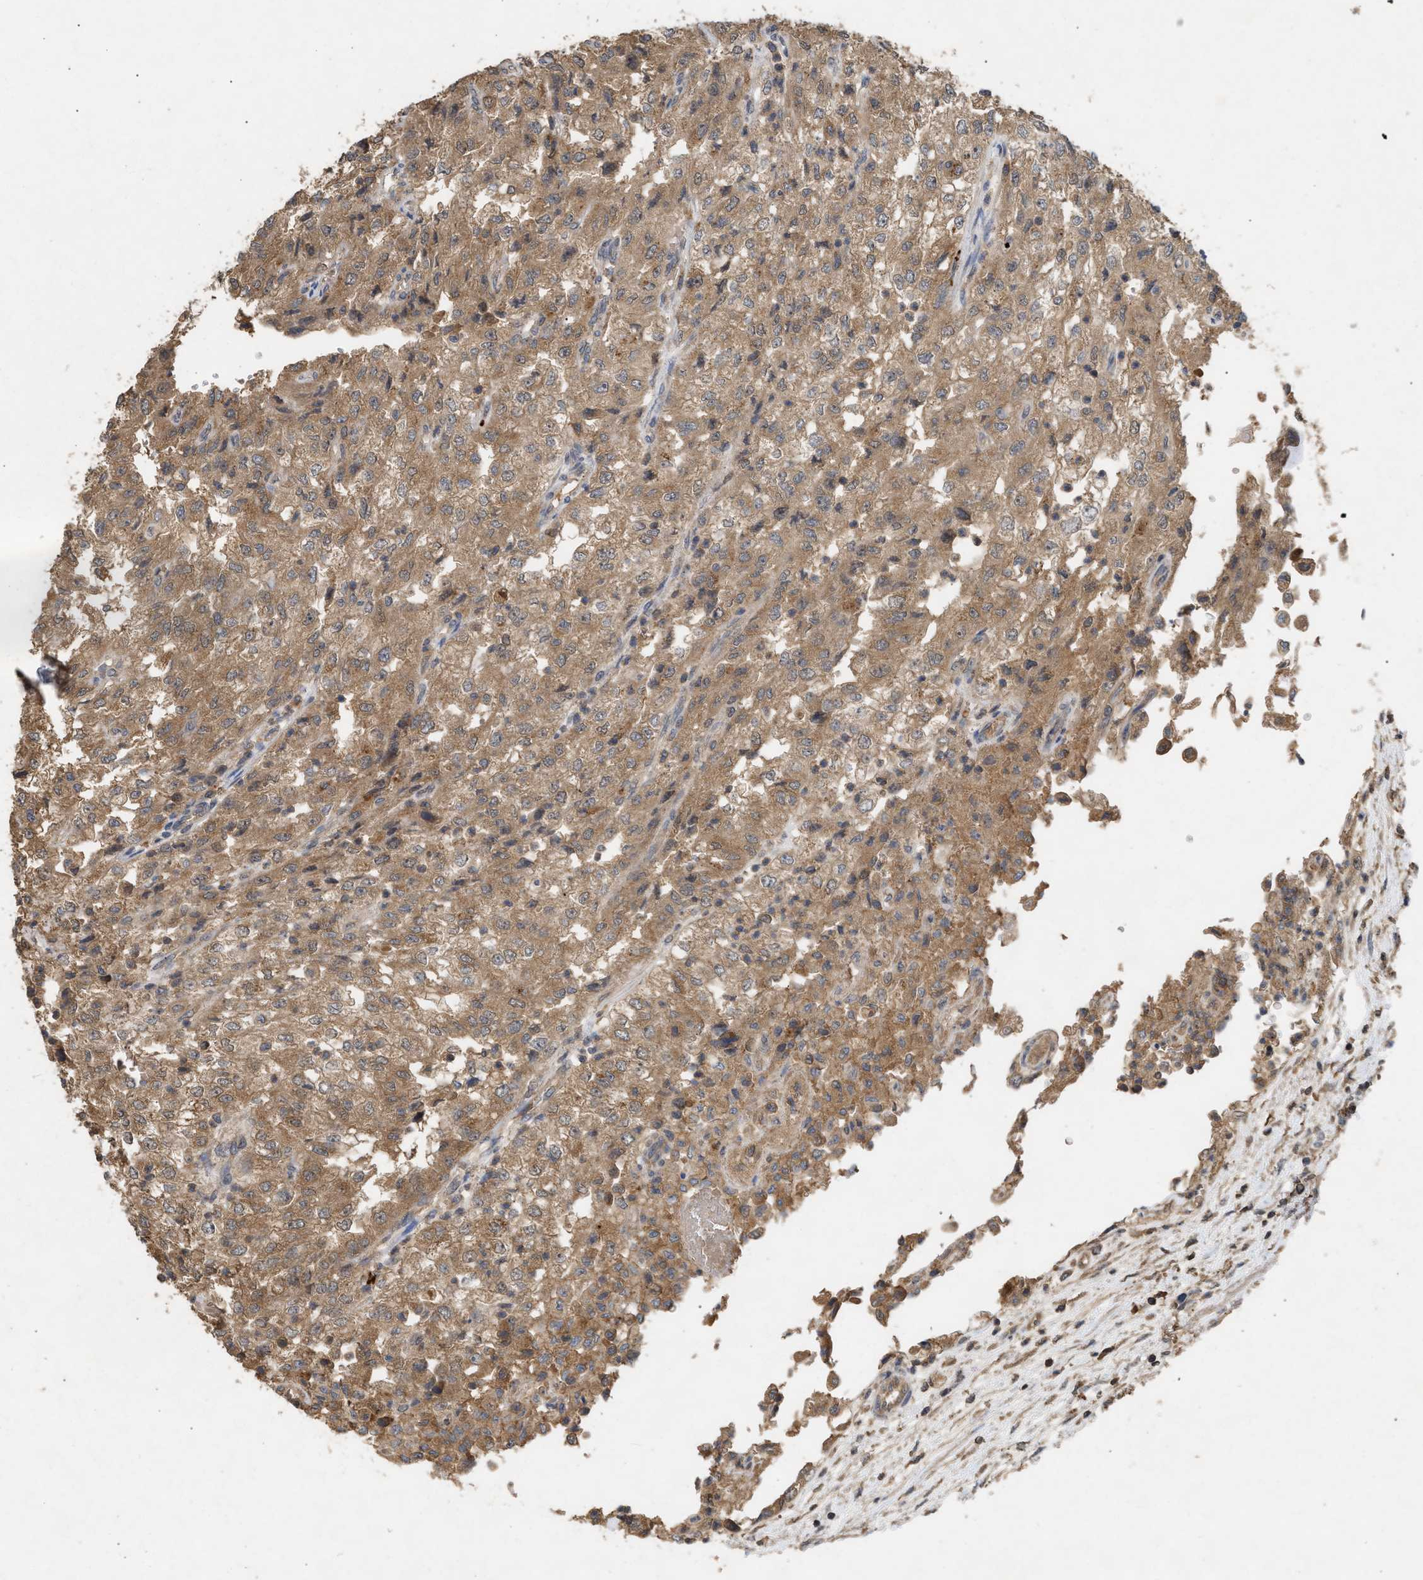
{"staining": {"intensity": "moderate", "quantity": ">75%", "location": "cytoplasmic/membranous"}, "tissue": "renal cancer", "cell_type": "Tumor cells", "image_type": "cancer", "snomed": [{"axis": "morphology", "description": "Adenocarcinoma, NOS"}, {"axis": "topography", "description": "Kidney"}], "caption": "Protein expression analysis of renal cancer (adenocarcinoma) shows moderate cytoplasmic/membranous positivity in approximately >75% of tumor cells.", "gene": "FITM1", "patient": {"sex": "female", "age": 54}}